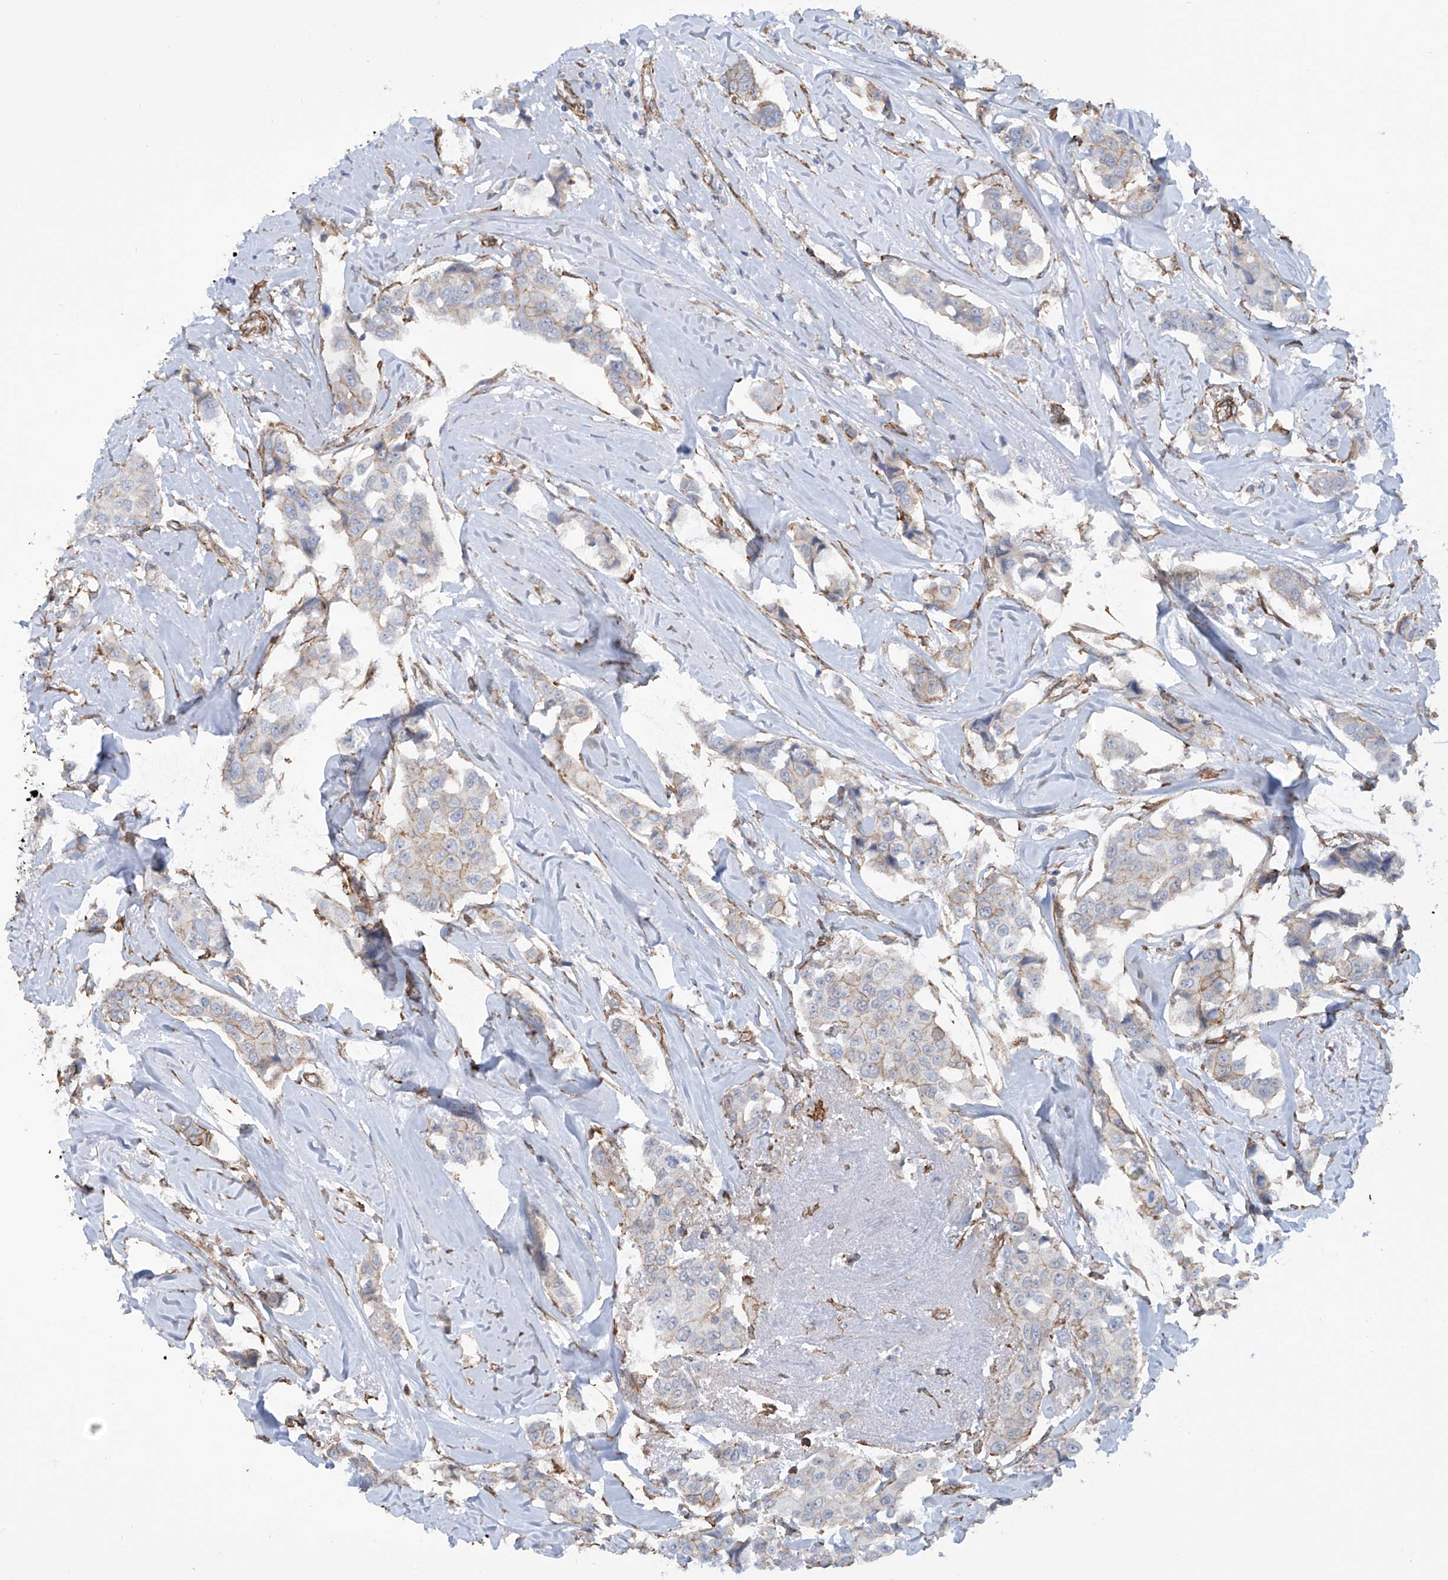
{"staining": {"intensity": "moderate", "quantity": "<25%", "location": "cytoplasmic/membranous"}, "tissue": "breast cancer", "cell_type": "Tumor cells", "image_type": "cancer", "snomed": [{"axis": "morphology", "description": "Duct carcinoma"}, {"axis": "topography", "description": "Breast"}], "caption": "Immunohistochemistry (IHC) micrograph of human invasive ductal carcinoma (breast) stained for a protein (brown), which shows low levels of moderate cytoplasmic/membranous positivity in about <25% of tumor cells.", "gene": "ZNF490", "patient": {"sex": "female", "age": 80}}